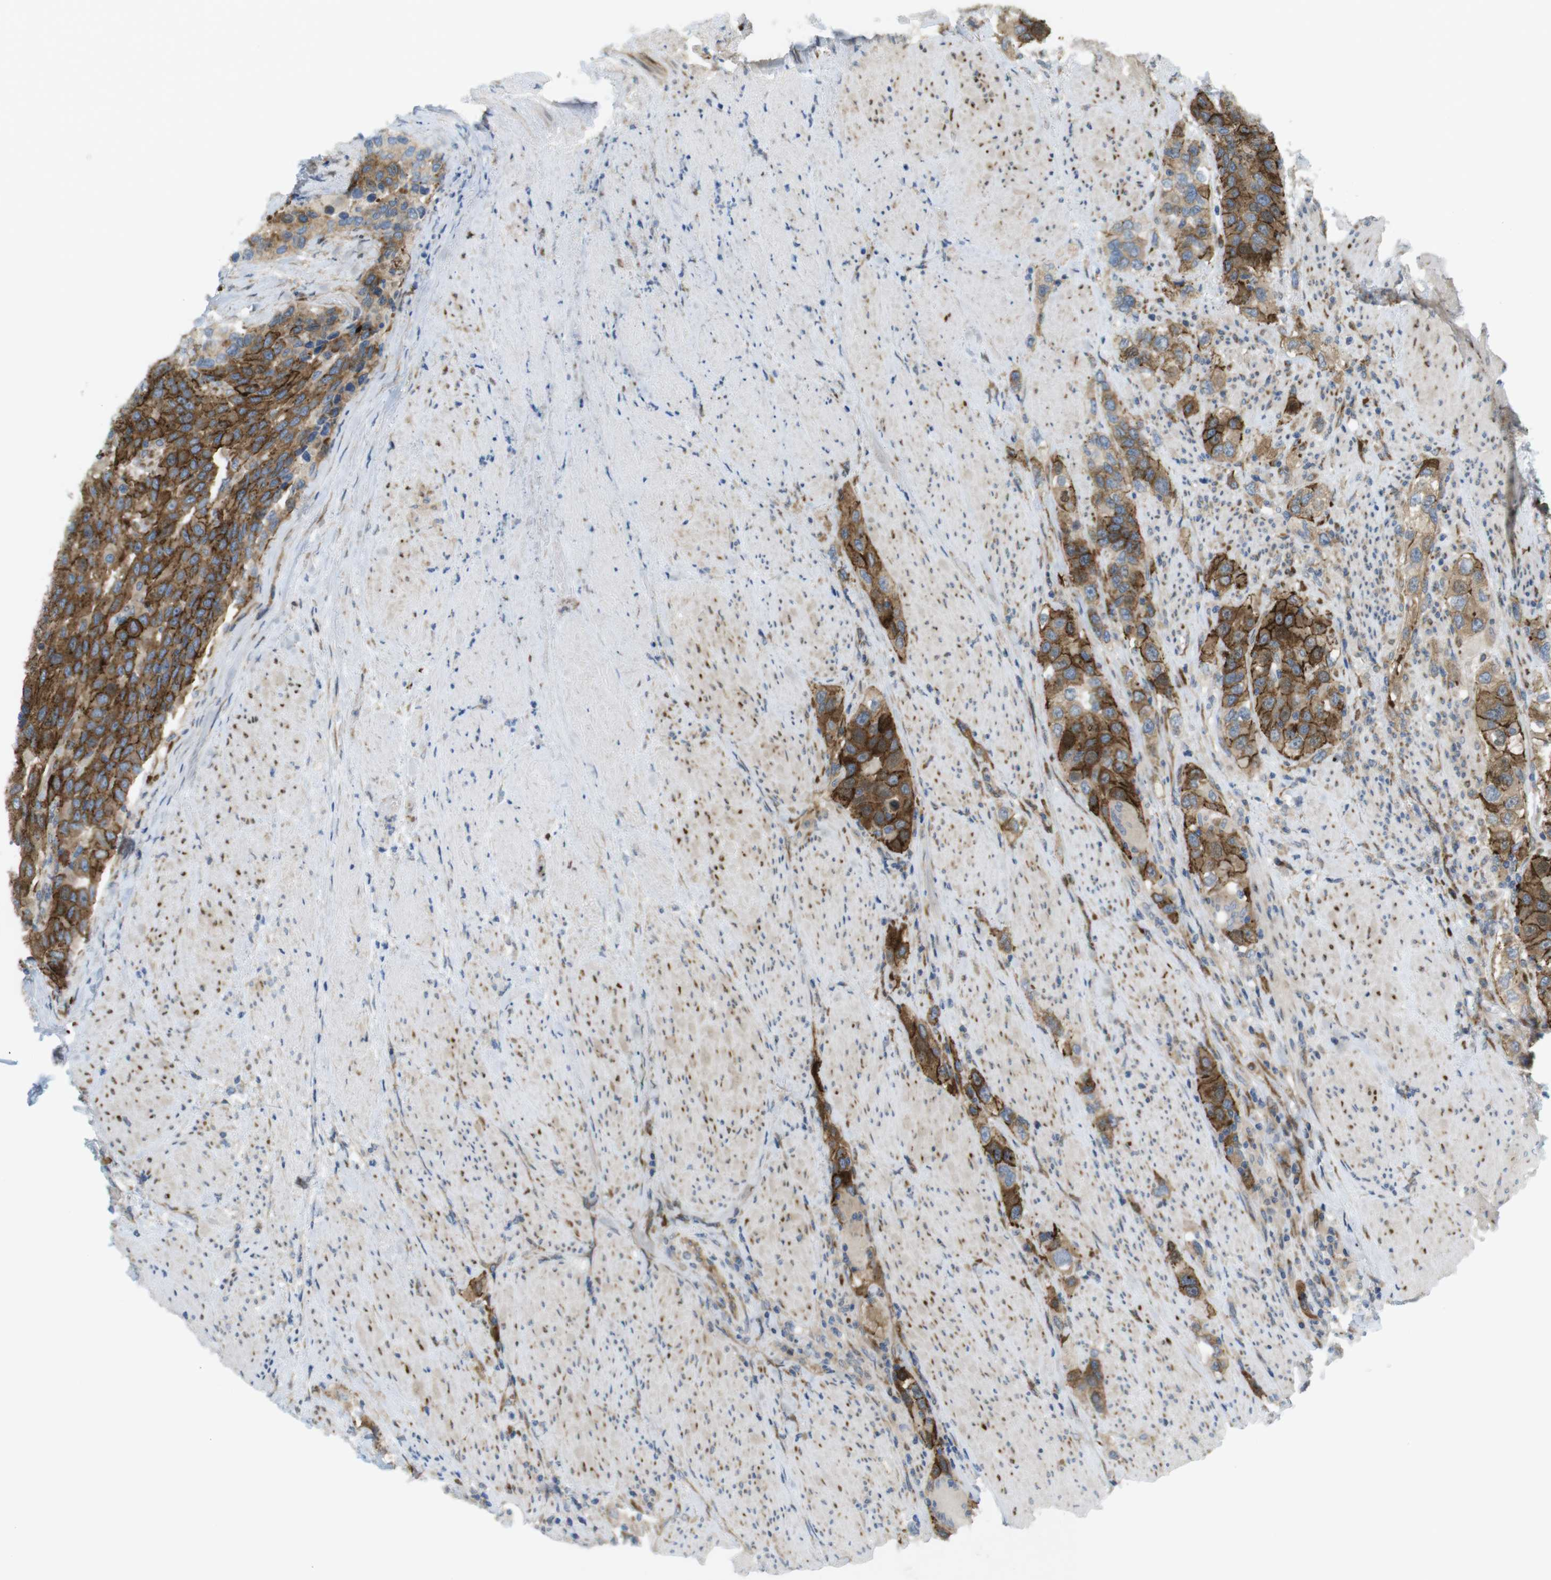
{"staining": {"intensity": "strong", "quantity": ">75%", "location": "cytoplasmic/membranous"}, "tissue": "urothelial cancer", "cell_type": "Tumor cells", "image_type": "cancer", "snomed": [{"axis": "morphology", "description": "Urothelial carcinoma, High grade"}, {"axis": "topography", "description": "Urinary bladder"}], "caption": "Tumor cells exhibit high levels of strong cytoplasmic/membranous positivity in approximately >75% of cells in urothelial cancer. The staining was performed using DAB, with brown indicating positive protein expression. Nuclei are stained blue with hematoxylin.", "gene": "GJC3", "patient": {"sex": "female", "age": 80}}